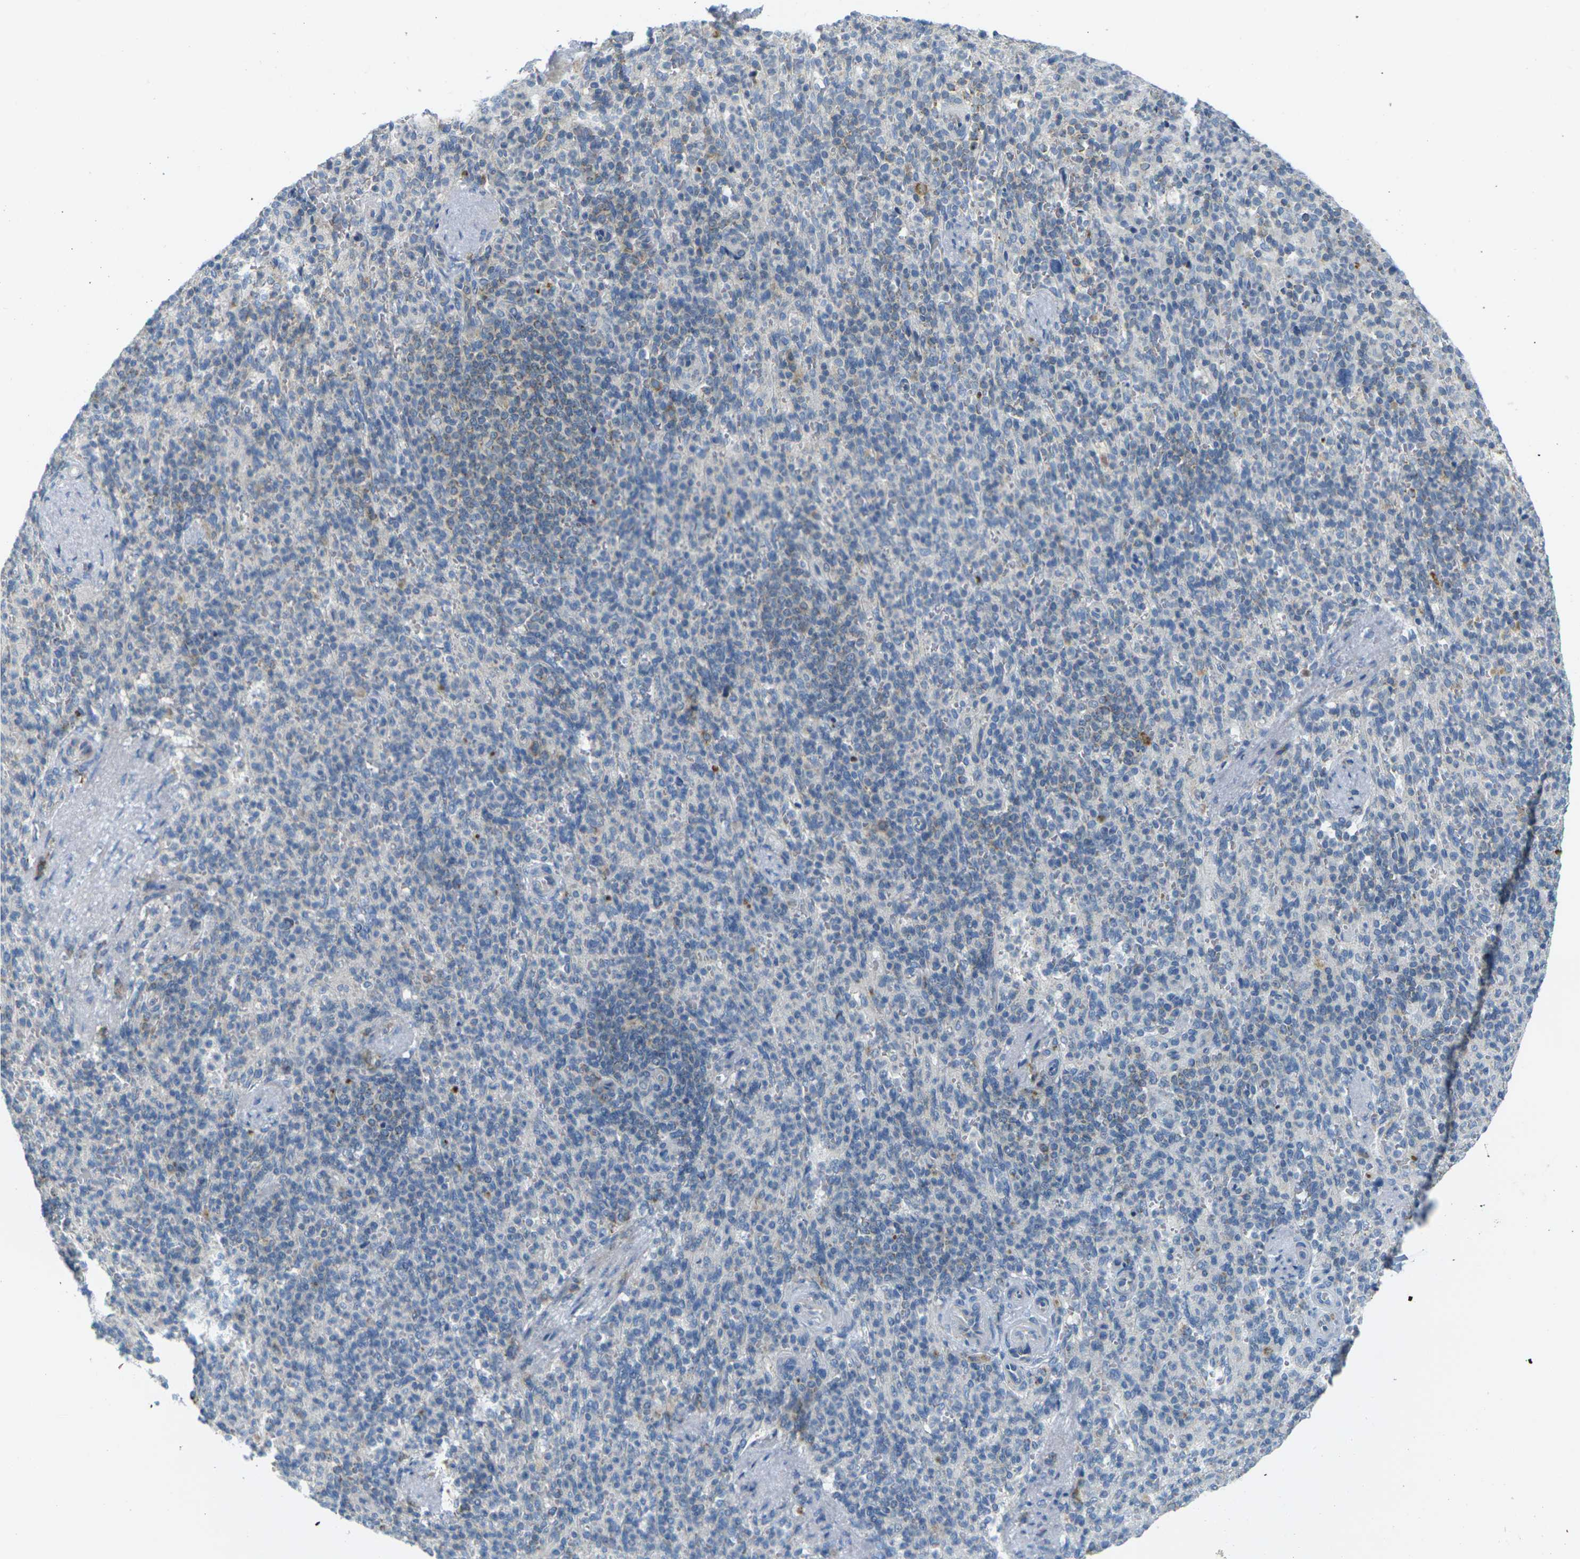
{"staining": {"intensity": "negative", "quantity": "none", "location": "none"}, "tissue": "spleen", "cell_type": "Cells in red pulp", "image_type": "normal", "snomed": [{"axis": "morphology", "description": "Normal tissue, NOS"}, {"axis": "topography", "description": "Spleen"}], "caption": "A histopathology image of spleen stained for a protein displays no brown staining in cells in red pulp.", "gene": "PARD6B", "patient": {"sex": "female", "age": 74}}